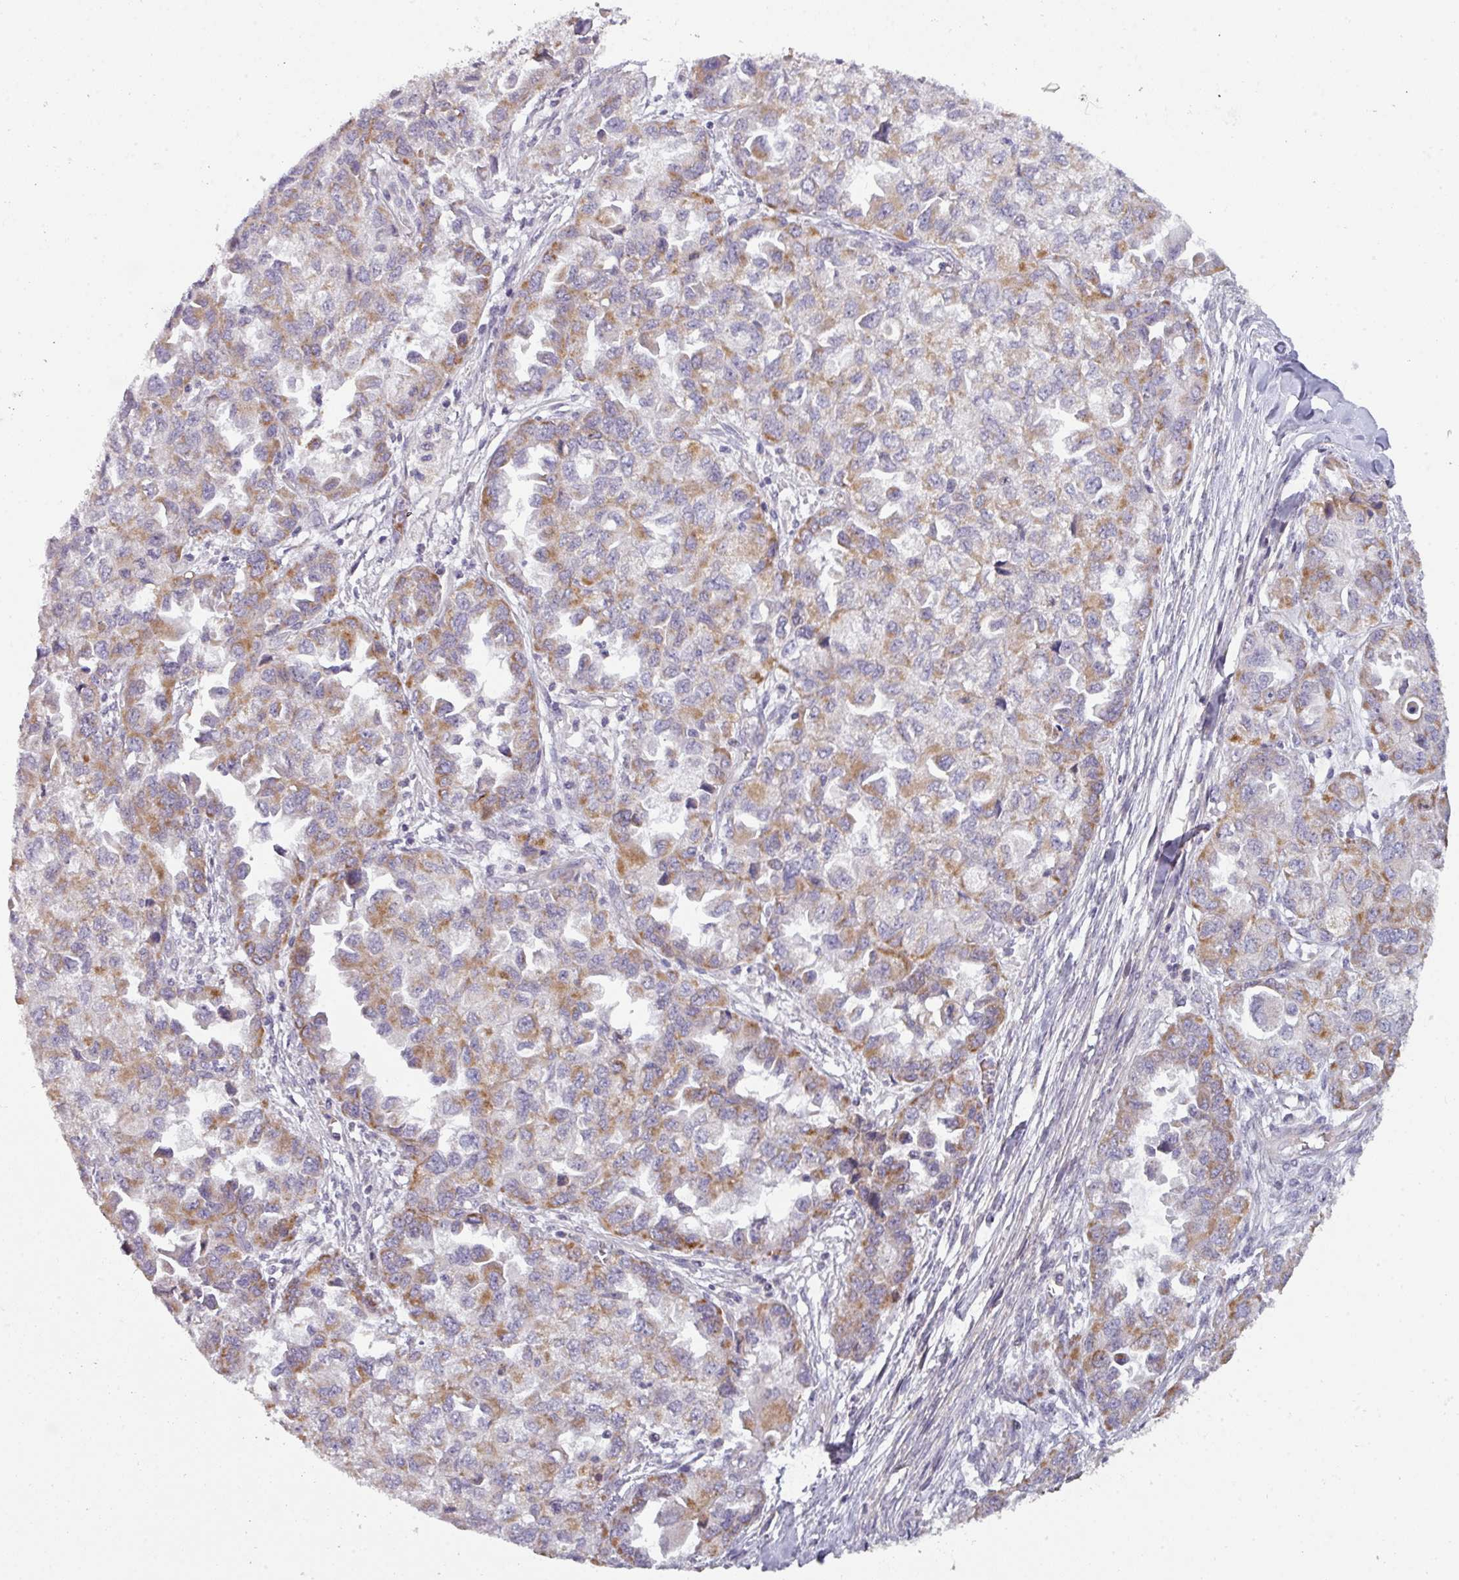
{"staining": {"intensity": "moderate", "quantity": "25%-75%", "location": "cytoplasmic/membranous"}, "tissue": "ovarian cancer", "cell_type": "Tumor cells", "image_type": "cancer", "snomed": [{"axis": "morphology", "description": "Cystadenocarcinoma, serous, NOS"}, {"axis": "topography", "description": "Ovary"}], "caption": "There is medium levels of moderate cytoplasmic/membranous positivity in tumor cells of ovarian cancer (serous cystadenocarcinoma), as demonstrated by immunohistochemical staining (brown color).", "gene": "C2orf68", "patient": {"sex": "female", "age": 84}}